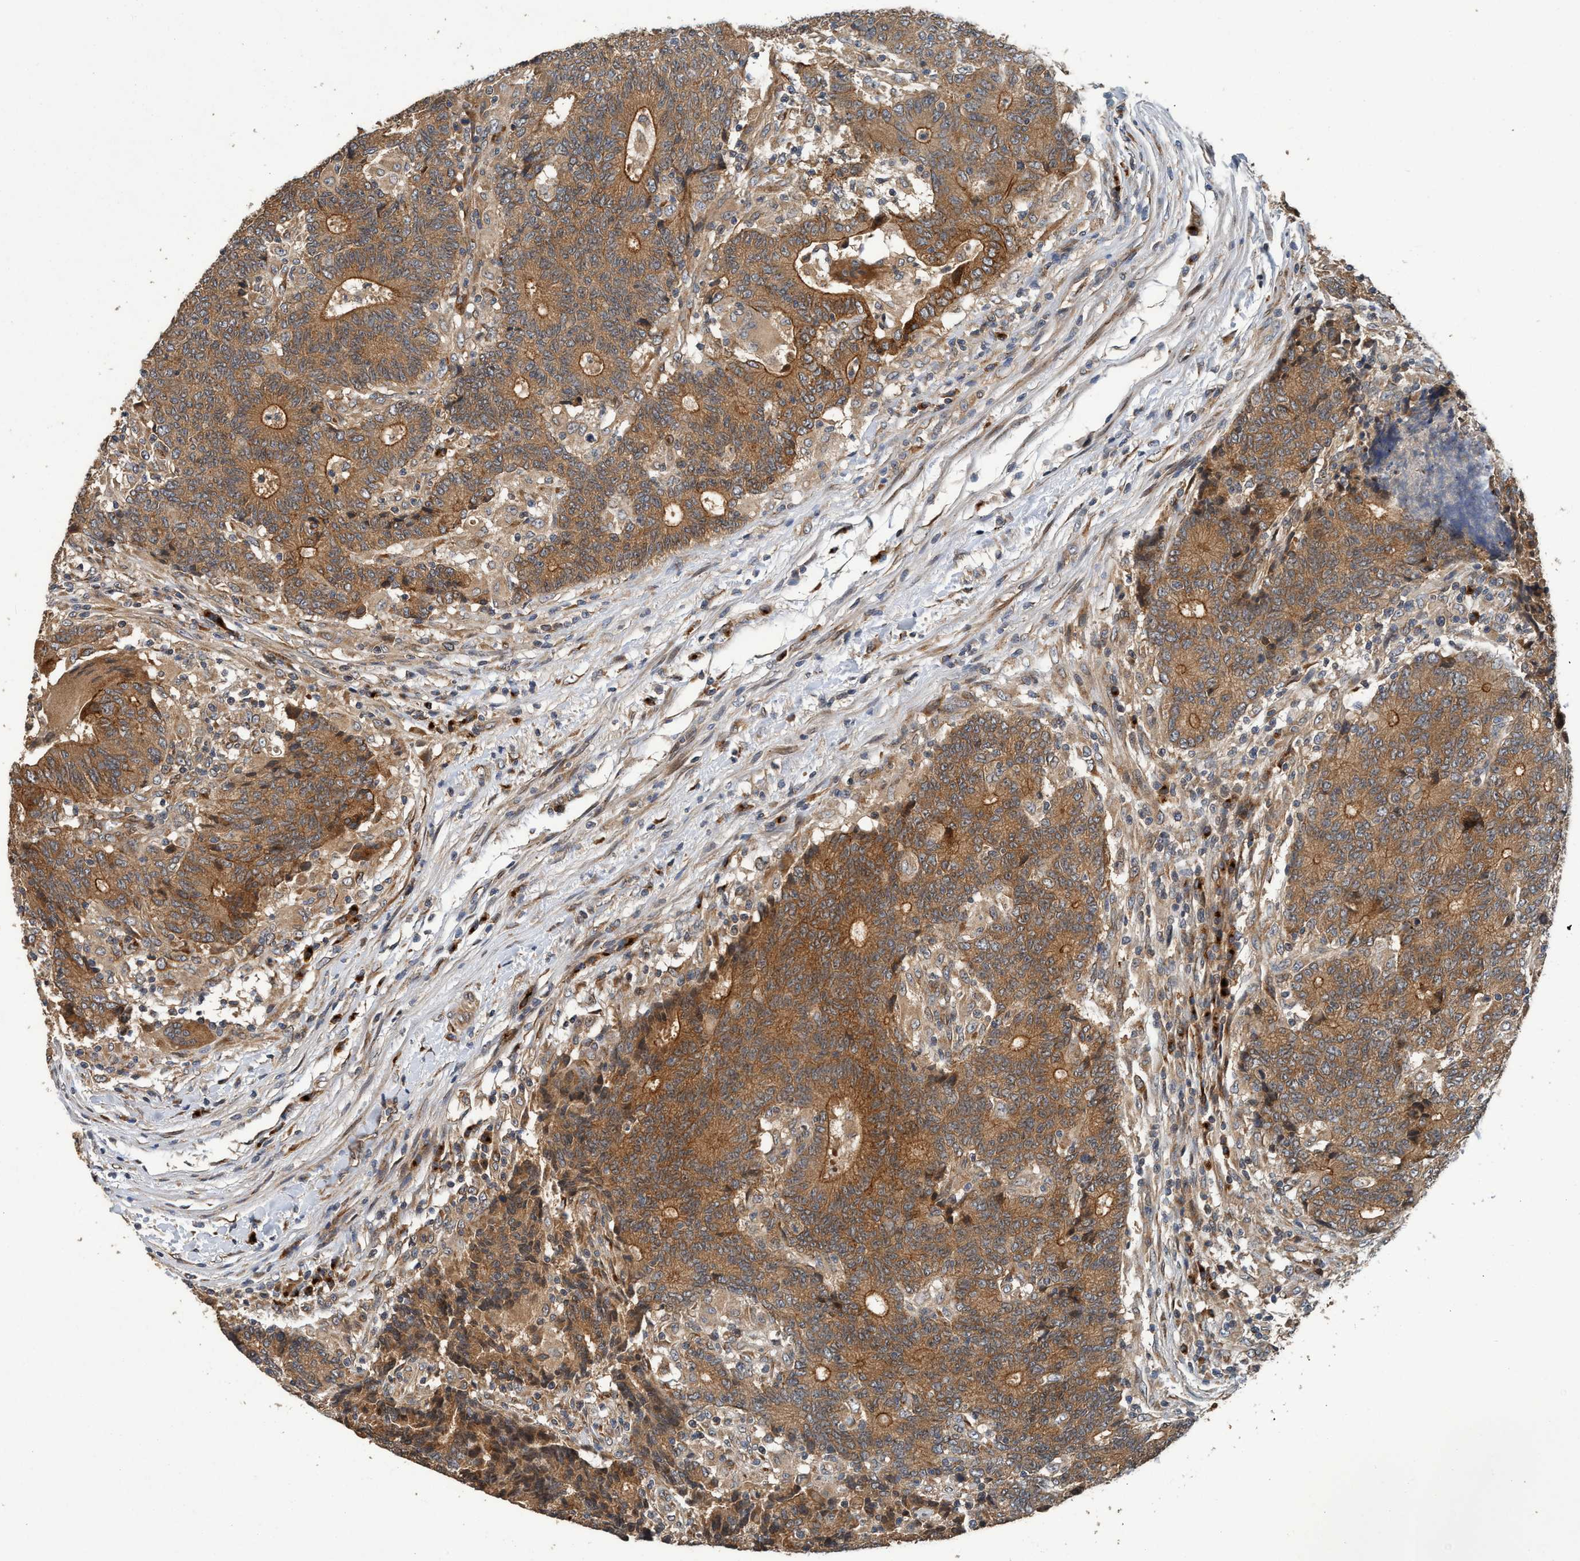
{"staining": {"intensity": "moderate", "quantity": ">75%", "location": "cytoplasmic/membranous"}, "tissue": "colorectal cancer", "cell_type": "Tumor cells", "image_type": "cancer", "snomed": [{"axis": "morphology", "description": "Normal tissue, NOS"}, {"axis": "morphology", "description": "Adenocarcinoma, NOS"}, {"axis": "topography", "description": "Colon"}], "caption": "A histopathology image showing moderate cytoplasmic/membranous expression in approximately >75% of tumor cells in colorectal cancer, as visualized by brown immunohistochemical staining.", "gene": "MACC1", "patient": {"sex": "female", "age": 75}}